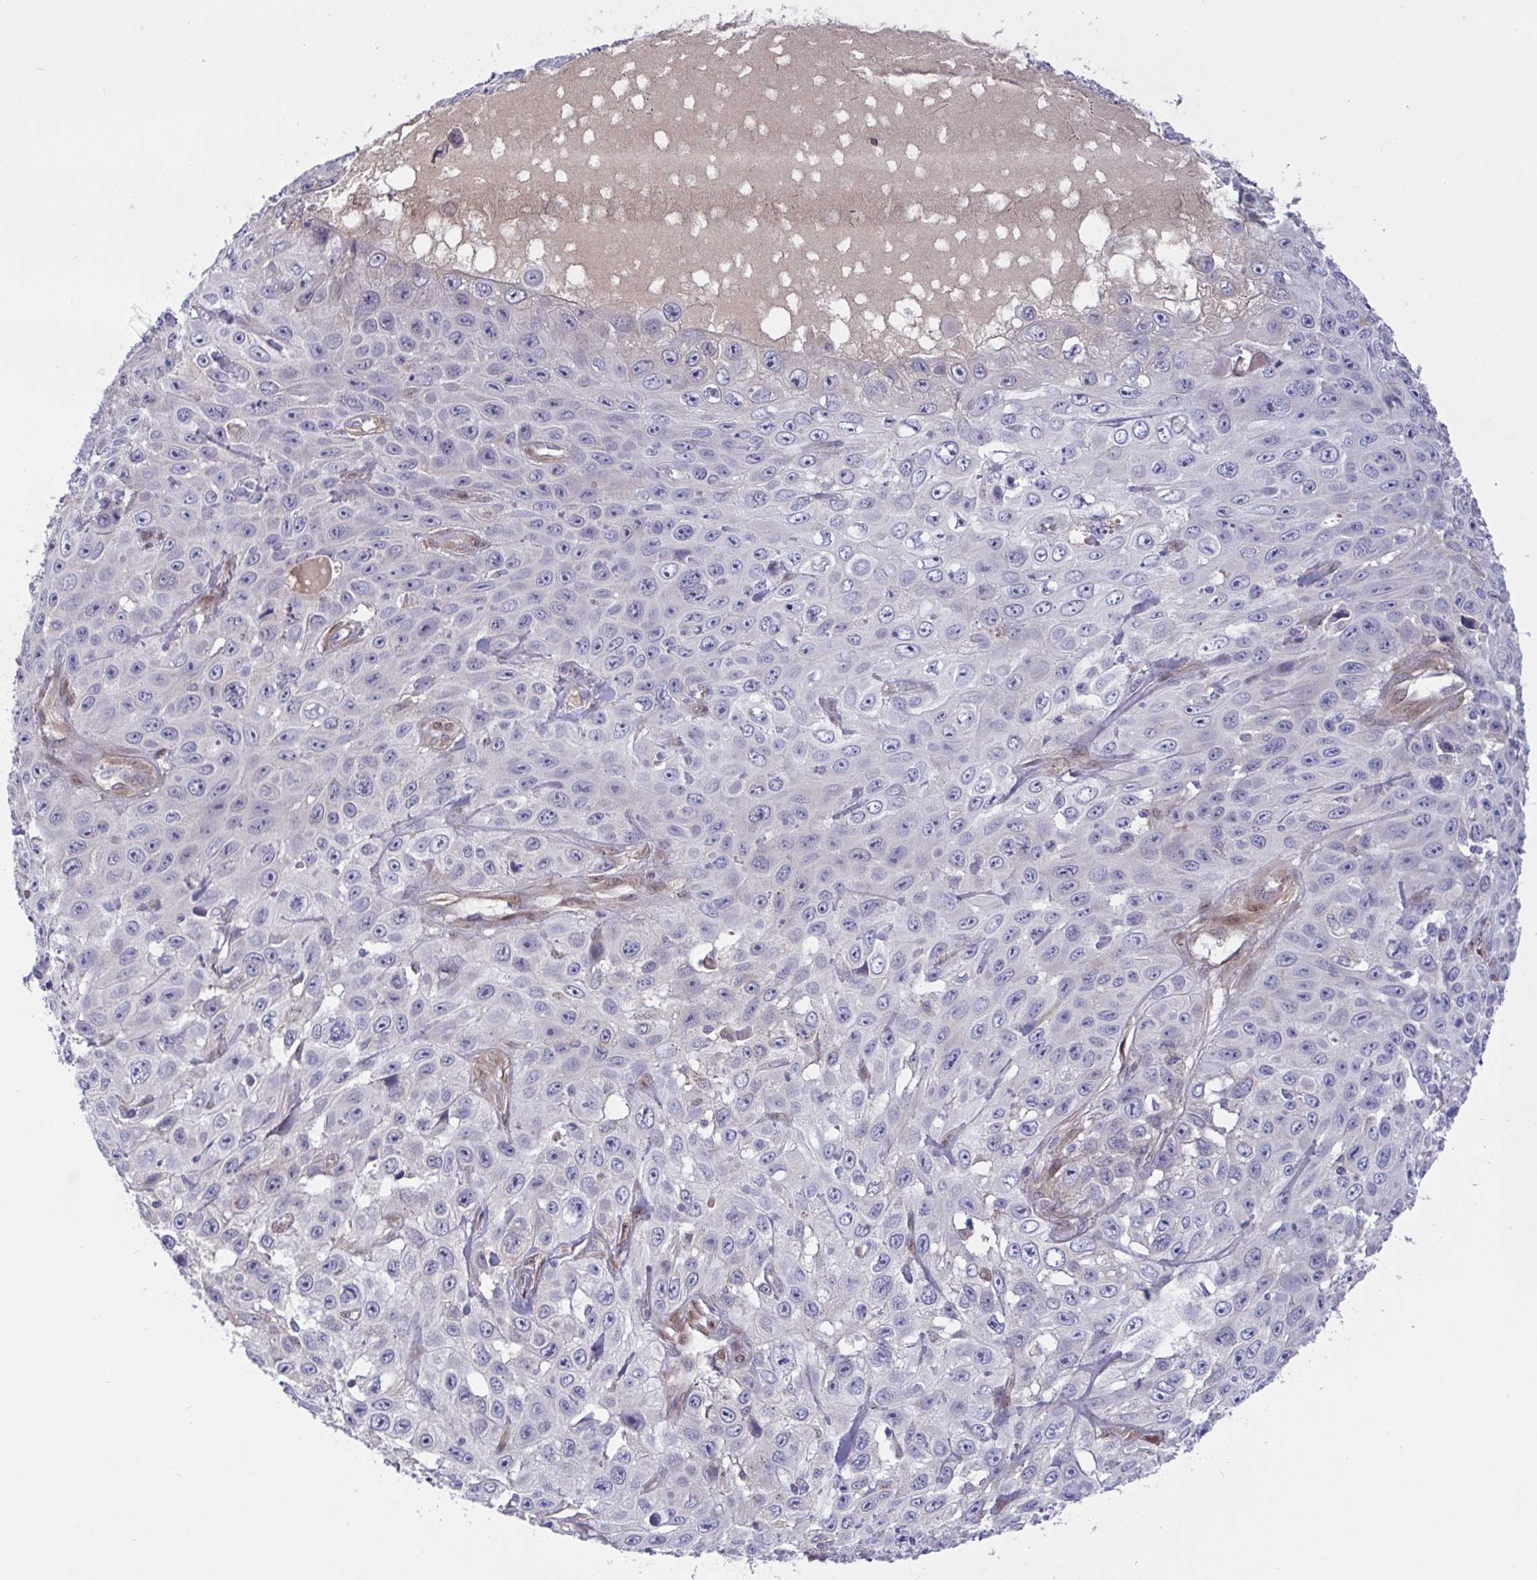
{"staining": {"intensity": "negative", "quantity": "none", "location": "none"}, "tissue": "skin cancer", "cell_type": "Tumor cells", "image_type": "cancer", "snomed": [{"axis": "morphology", "description": "Squamous cell carcinoma, NOS"}, {"axis": "topography", "description": "Skin"}], "caption": "Tumor cells are negative for protein expression in human skin squamous cell carcinoma.", "gene": "L3HYPDH", "patient": {"sex": "male", "age": 82}}